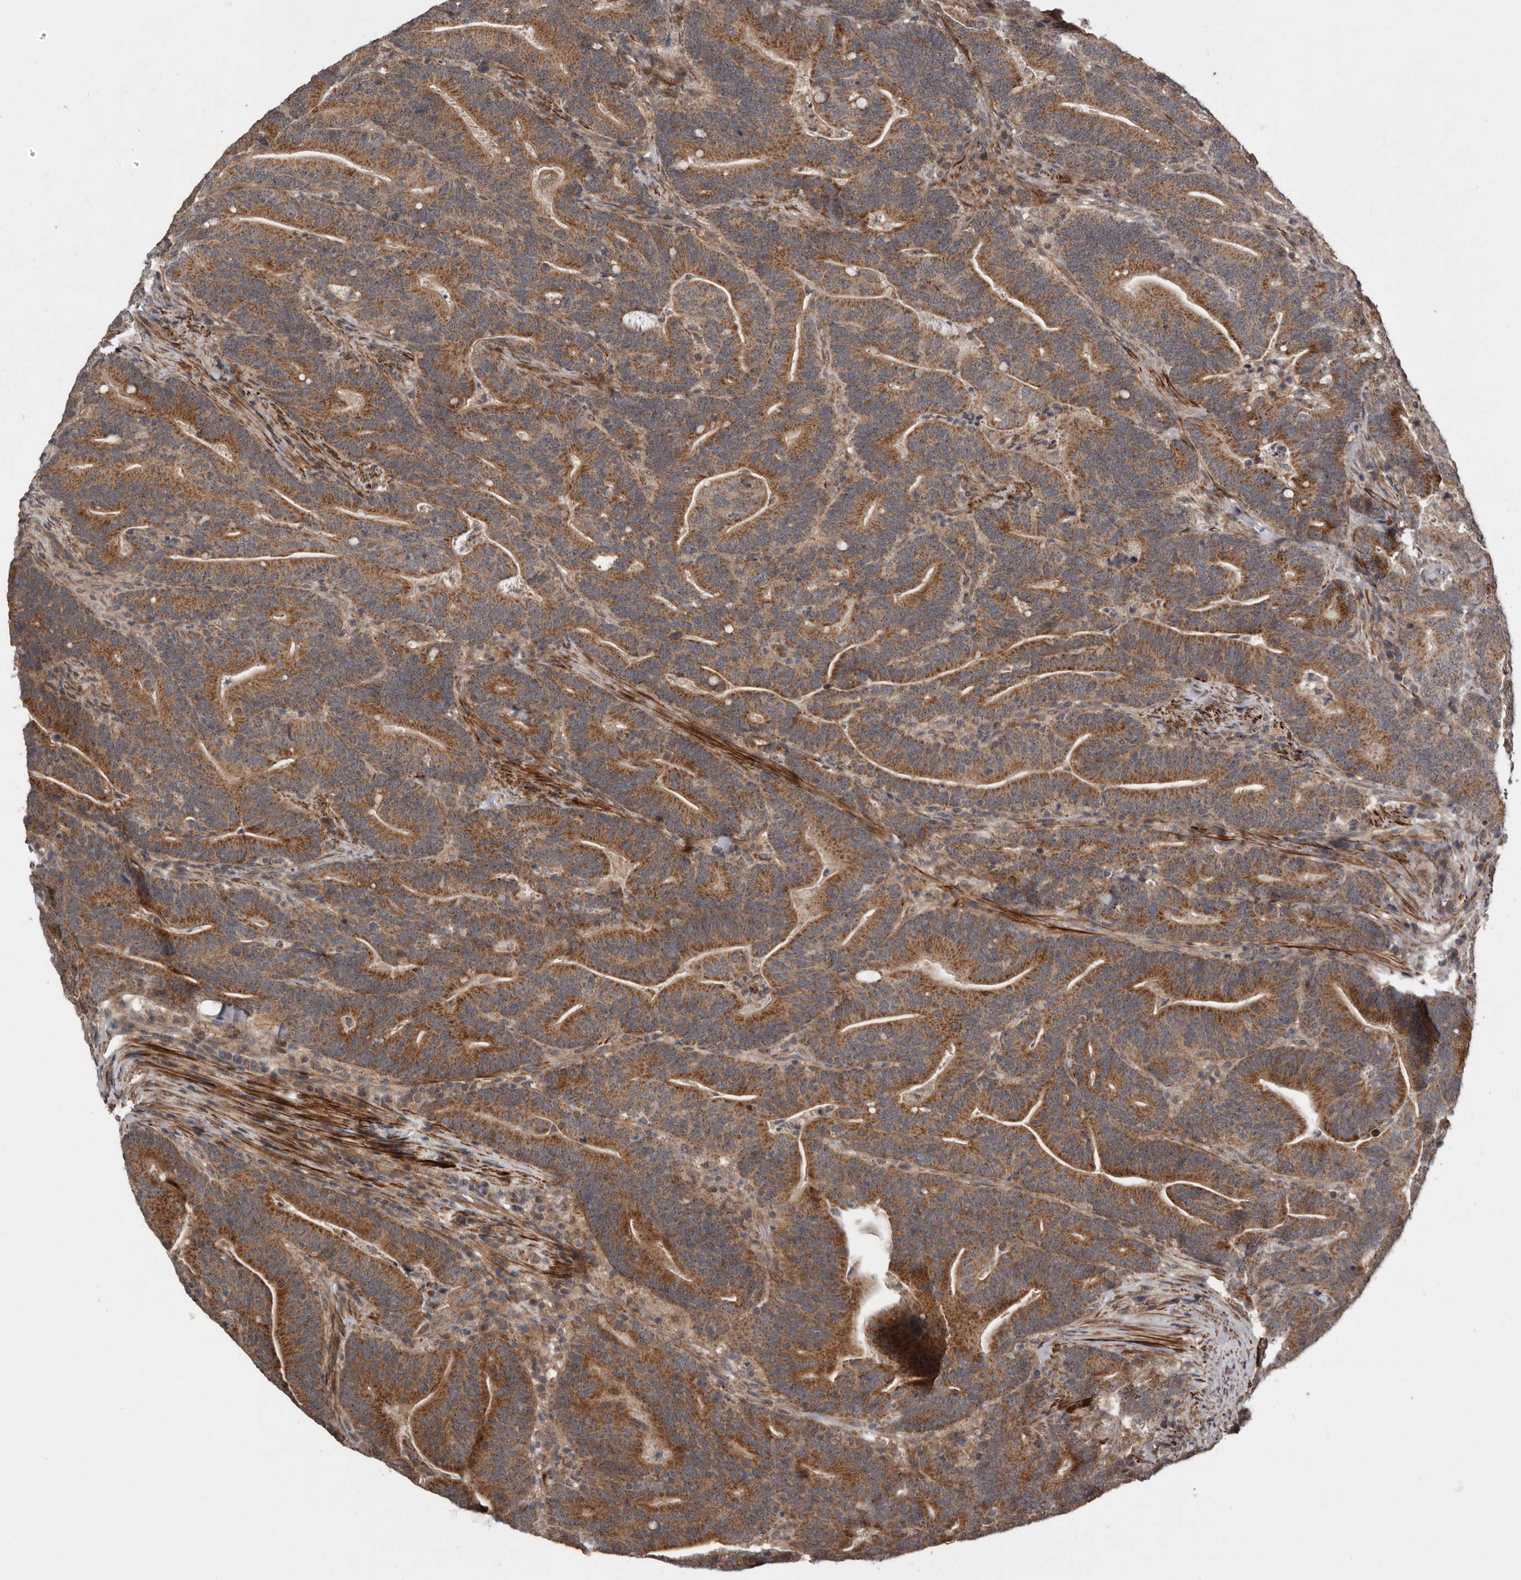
{"staining": {"intensity": "moderate", "quantity": ">75%", "location": "cytoplasmic/membranous"}, "tissue": "colorectal cancer", "cell_type": "Tumor cells", "image_type": "cancer", "snomed": [{"axis": "morphology", "description": "Adenocarcinoma, NOS"}, {"axis": "topography", "description": "Colon"}], "caption": "Tumor cells show medium levels of moderate cytoplasmic/membranous expression in about >75% of cells in colorectal cancer (adenocarcinoma).", "gene": "FGFR4", "patient": {"sex": "female", "age": 66}}